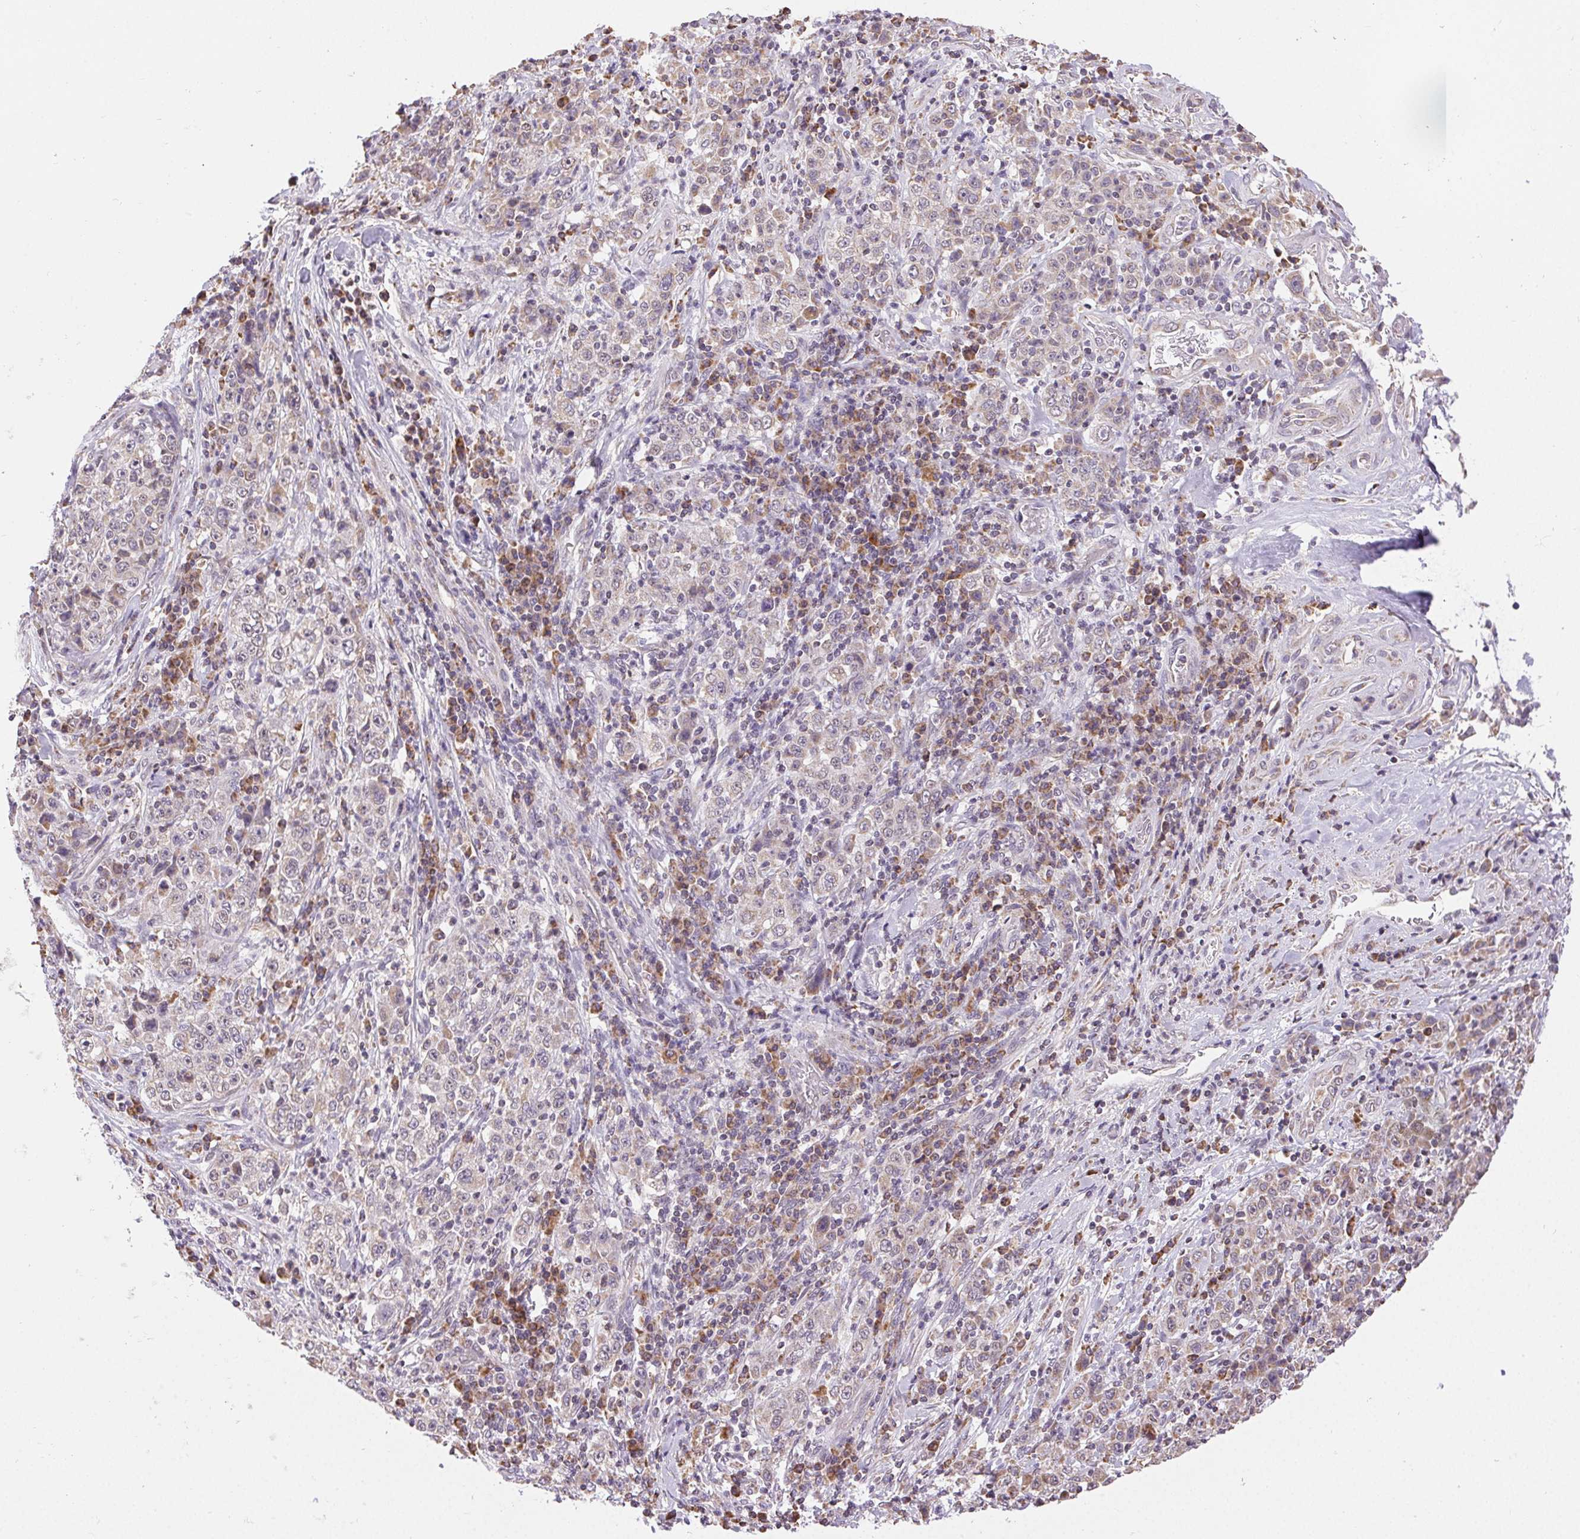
{"staining": {"intensity": "negative", "quantity": "none", "location": "none"}, "tissue": "stomach cancer", "cell_type": "Tumor cells", "image_type": "cancer", "snomed": [{"axis": "morphology", "description": "Normal tissue, NOS"}, {"axis": "morphology", "description": "Adenocarcinoma, NOS"}, {"axis": "topography", "description": "Stomach, upper"}, {"axis": "topography", "description": "Stomach"}], "caption": "Image shows no significant protein positivity in tumor cells of stomach cancer. Brightfield microscopy of immunohistochemistry stained with DAB (brown) and hematoxylin (blue), captured at high magnification.", "gene": "PIWIL4", "patient": {"sex": "male", "age": 59}}